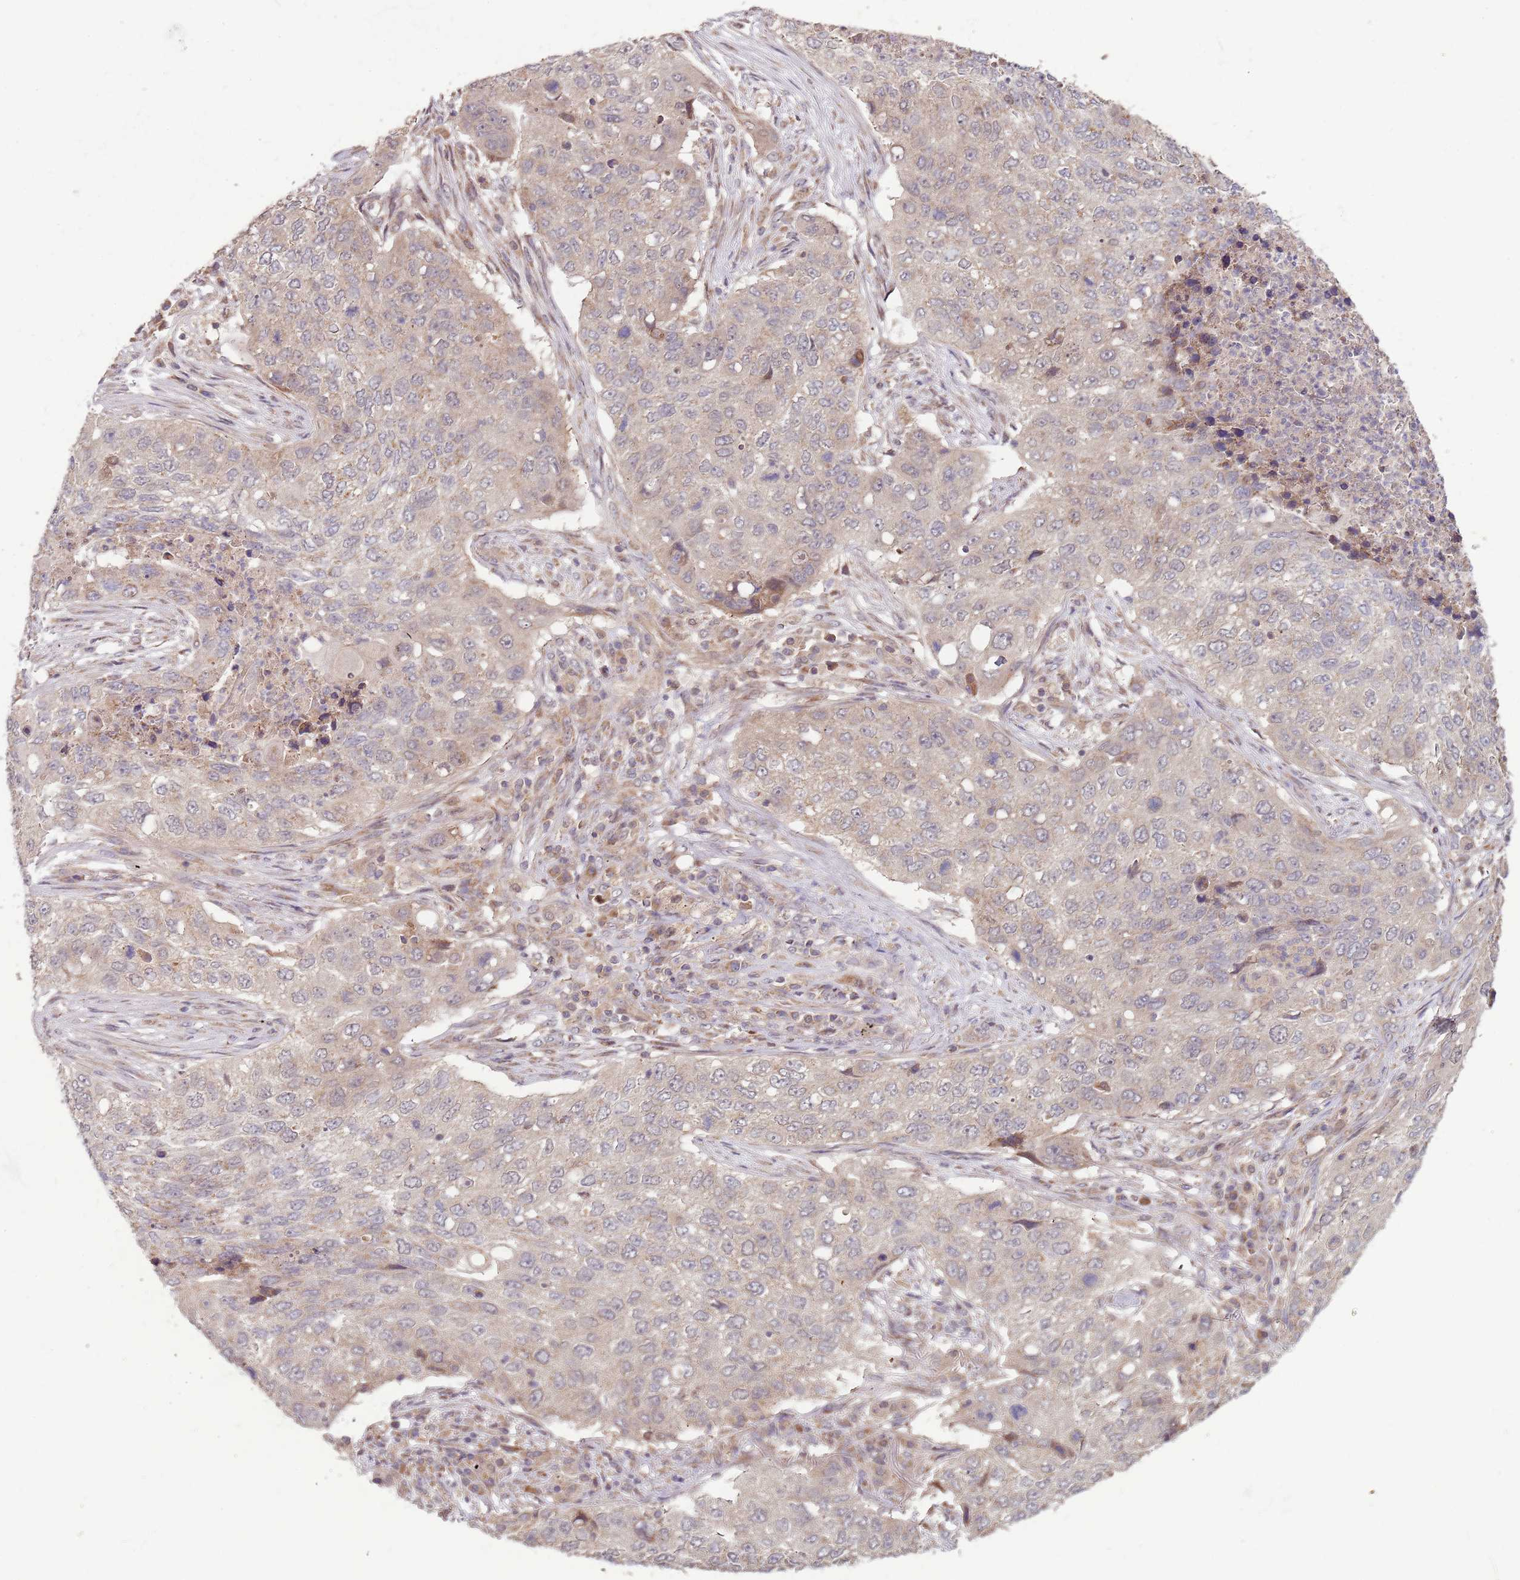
{"staining": {"intensity": "negative", "quantity": "none", "location": "none"}, "tissue": "lung cancer", "cell_type": "Tumor cells", "image_type": "cancer", "snomed": [{"axis": "morphology", "description": "Squamous cell carcinoma, NOS"}, {"axis": "topography", "description": "Lung"}], "caption": "Tumor cells show no significant protein staining in lung squamous cell carcinoma.", "gene": "RNF181", "patient": {"sex": "female", "age": 63}}